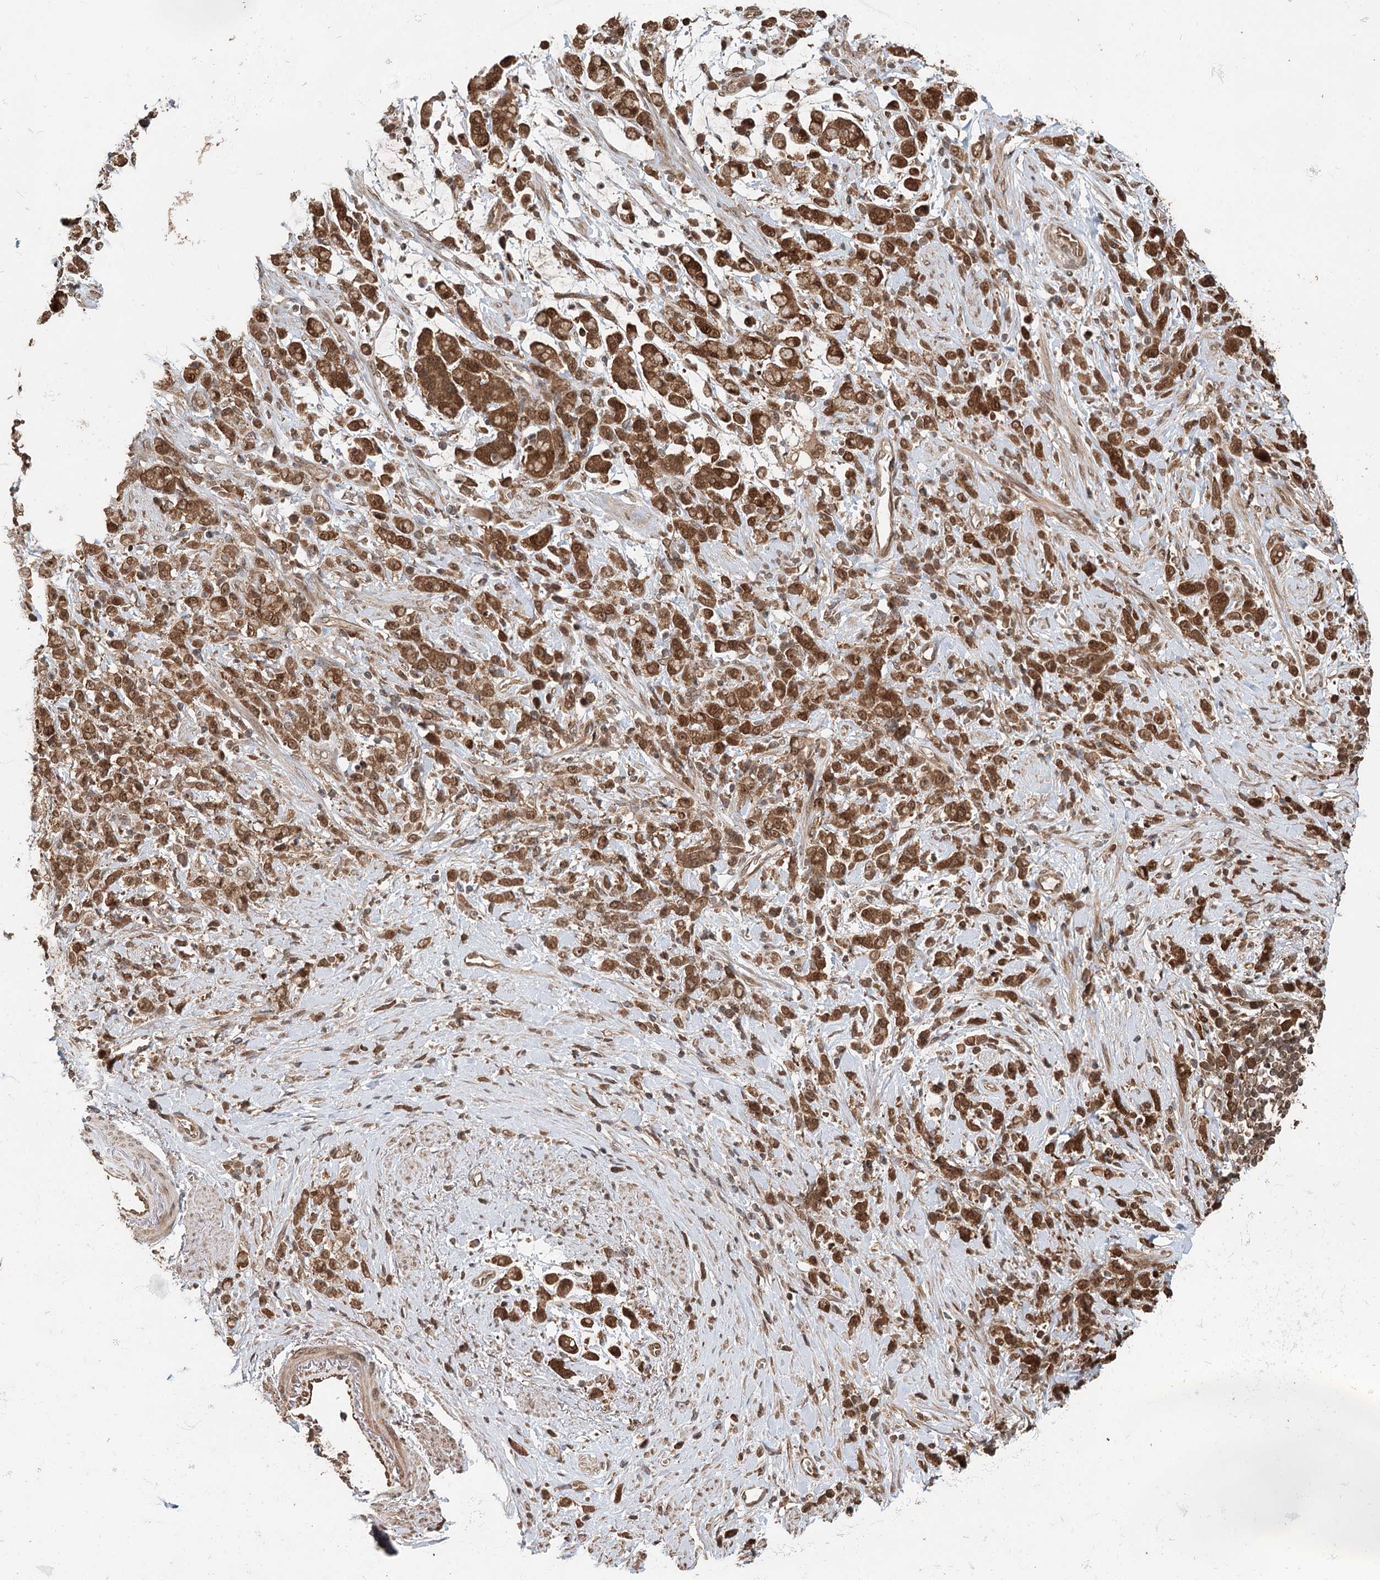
{"staining": {"intensity": "moderate", "quantity": ">75%", "location": "cytoplasmic/membranous,nuclear"}, "tissue": "stomach cancer", "cell_type": "Tumor cells", "image_type": "cancer", "snomed": [{"axis": "morphology", "description": "Adenocarcinoma, NOS"}, {"axis": "topography", "description": "Stomach"}], "caption": "The histopathology image demonstrates a brown stain indicating the presence of a protein in the cytoplasmic/membranous and nuclear of tumor cells in stomach cancer.", "gene": "N6AMT1", "patient": {"sex": "female", "age": 60}}